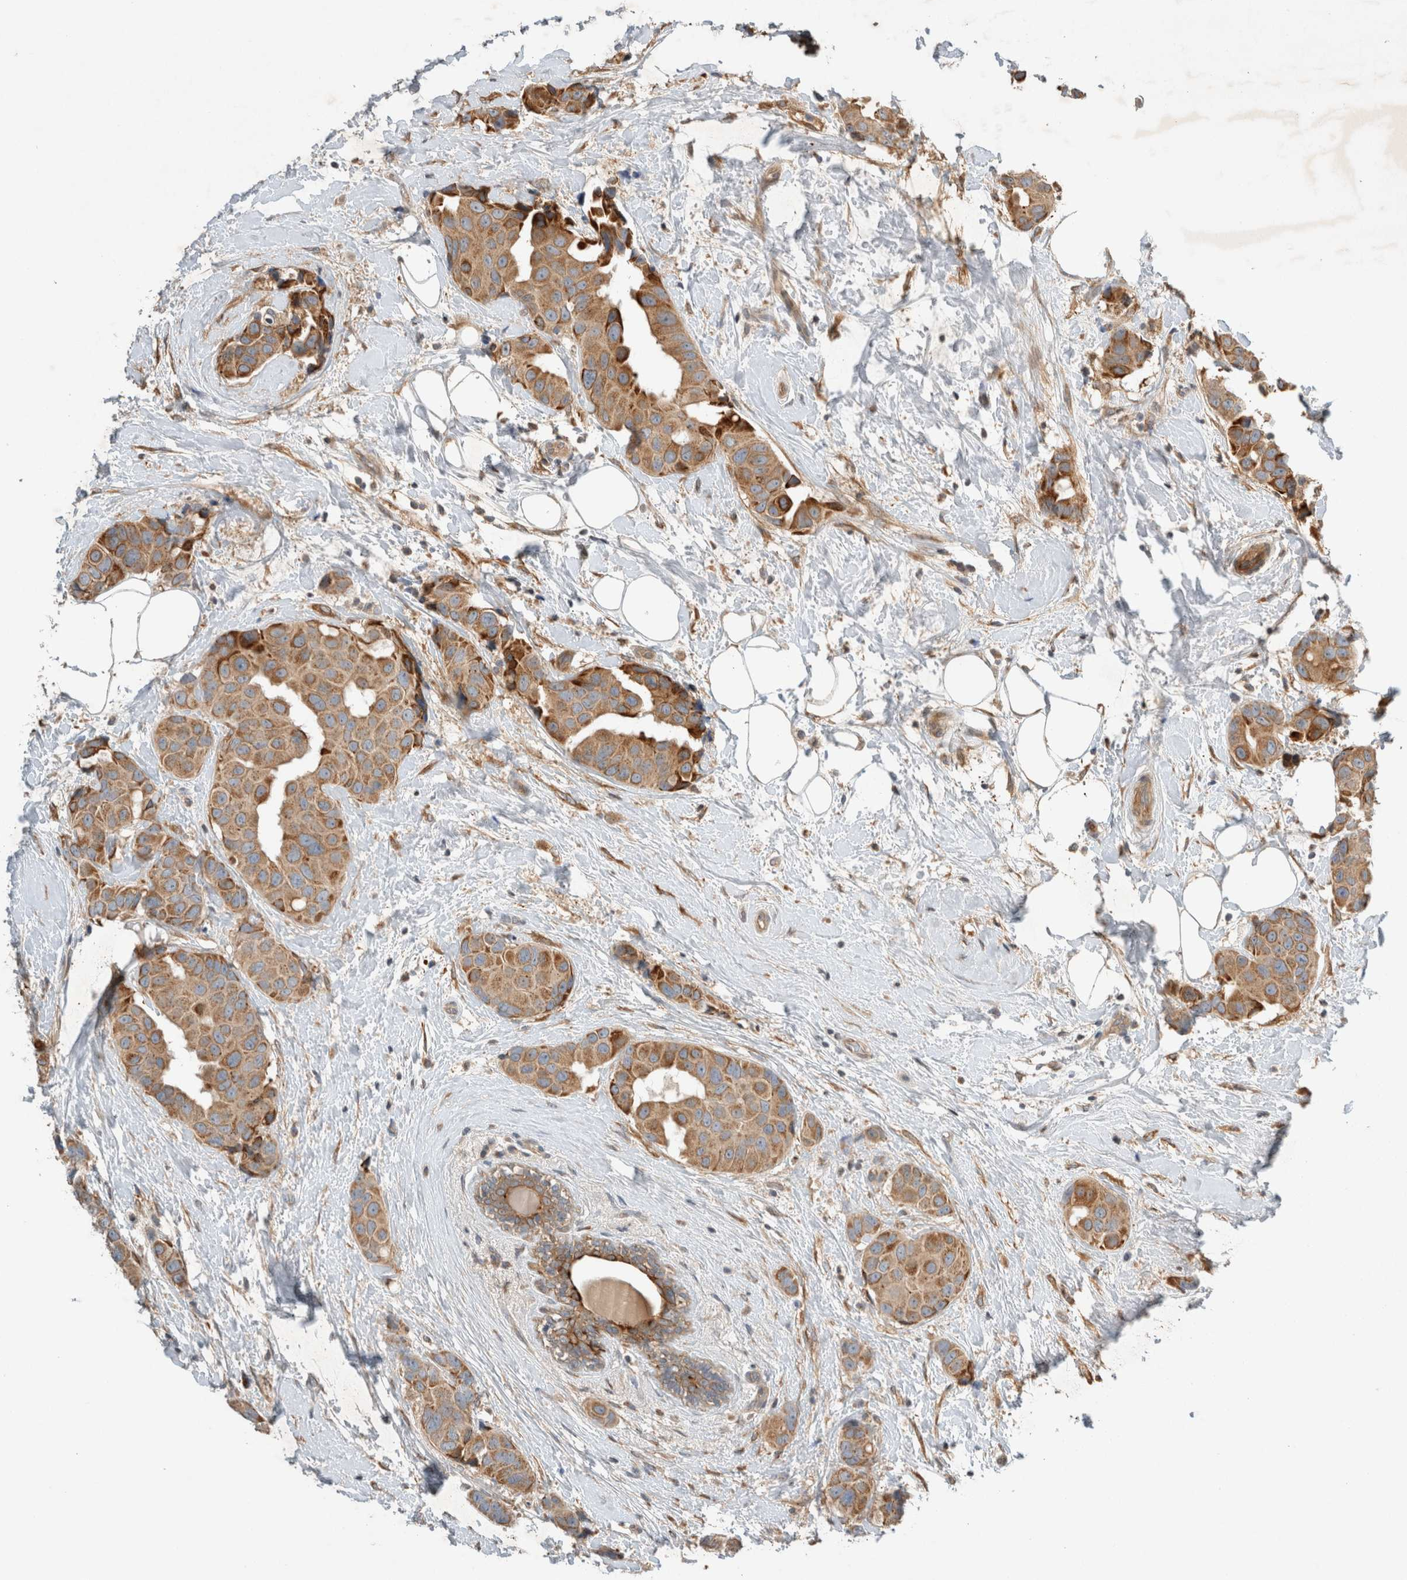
{"staining": {"intensity": "moderate", "quantity": ">75%", "location": "cytoplasmic/membranous"}, "tissue": "breast cancer", "cell_type": "Tumor cells", "image_type": "cancer", "snomed": [{"axis": "morphology", "description": "Normal tissue, NOS"}, {"axis": "morphology", "description": "Duct carcinoma"}, {"axis": "topography", "description": "Breast"}], "caption": "Moderate cytoplasmic/membranous expression is identified in approximately >75% of tumor cells in breast cancer.", "gene": "ARMC9", "patient": {"sex": "female", "age": 39}}